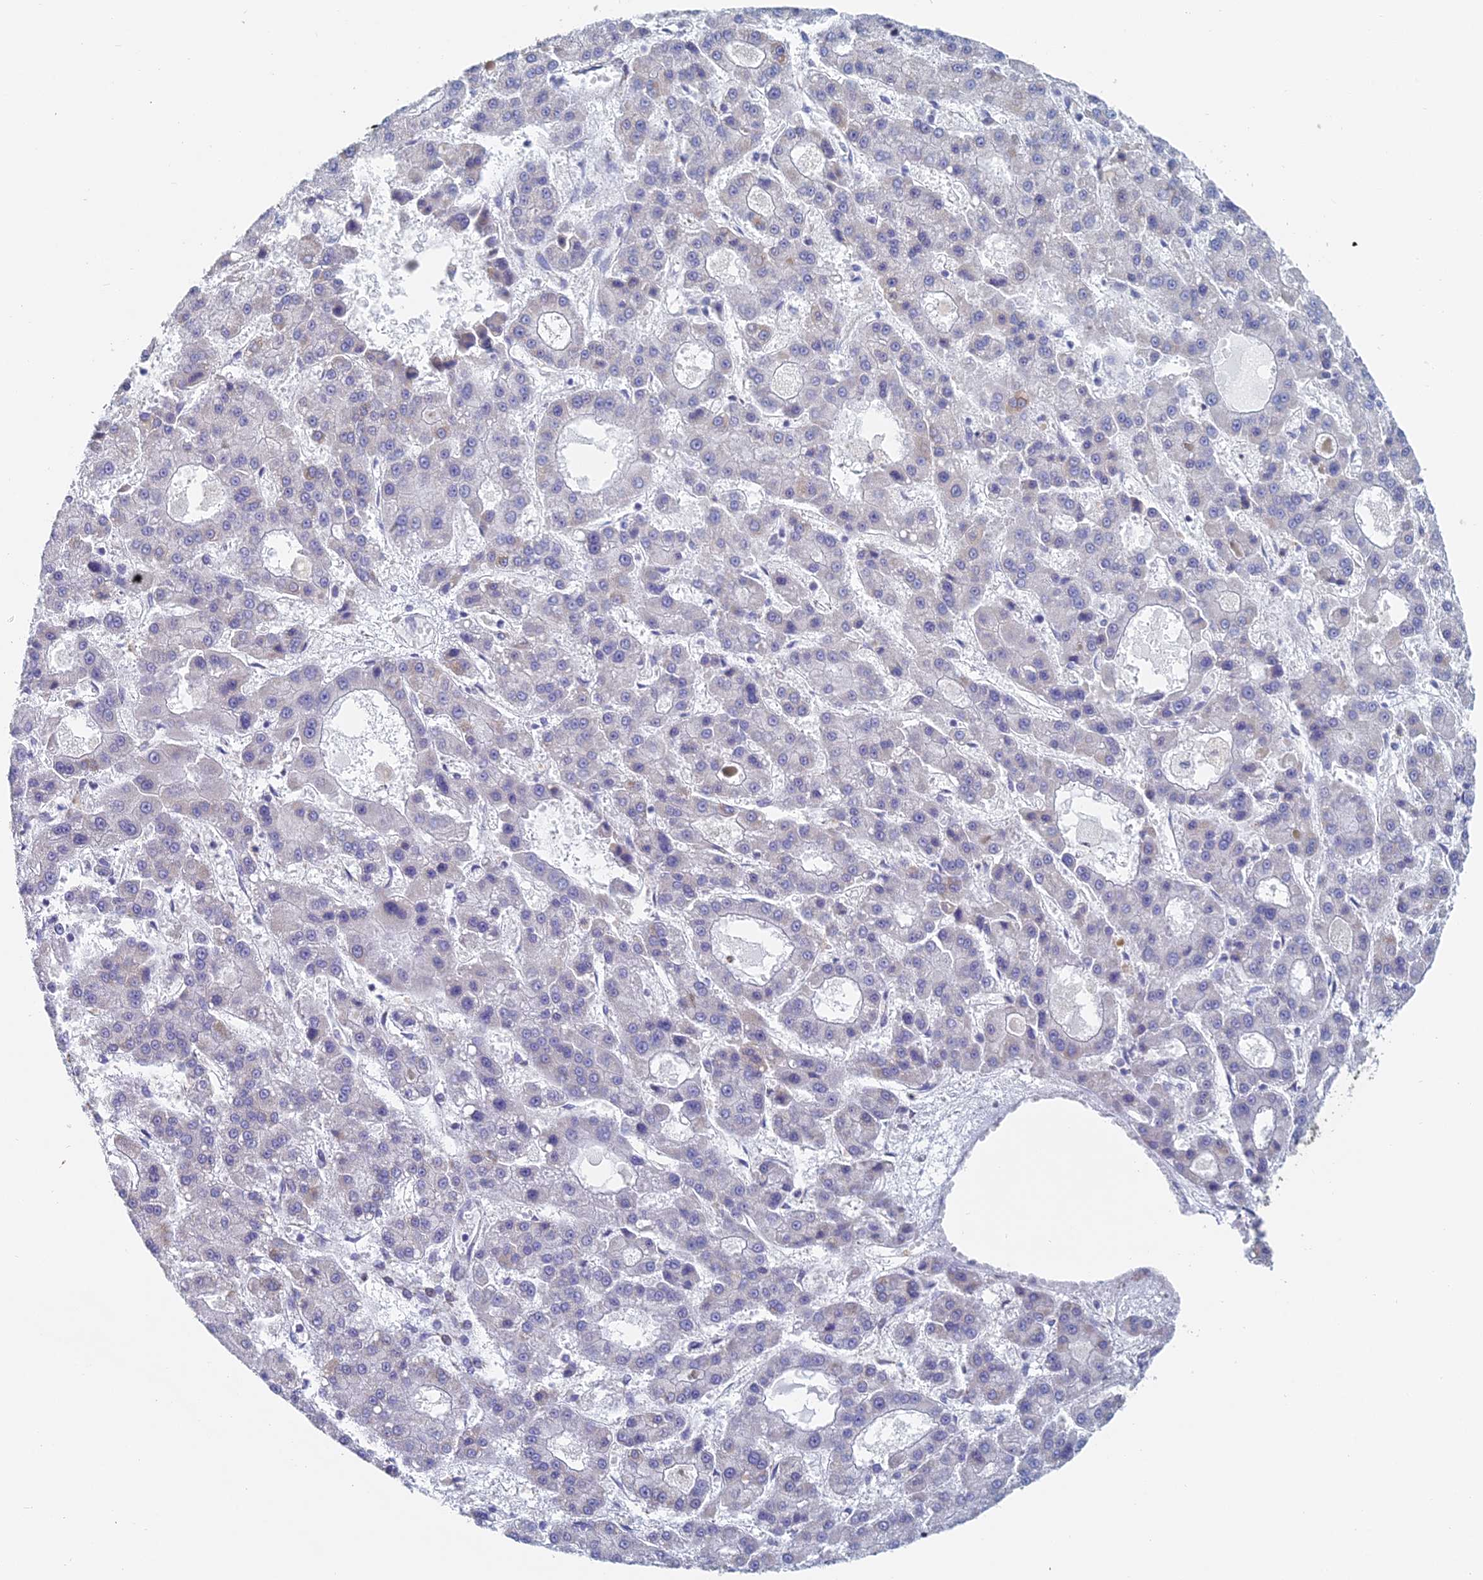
{"staining": {"intensity": "negative", "quantity": "none", "location": "none"}, "tissue": "liver cancer", "cell_type": "Tumor cells", "image_type": "cancer", "snomed": [{"axis": "morphology", "description": "Carcinoma, Hepatocellular, NOS"}, {"axis": "topography", "description": "Liver"}], "caption": "IHC image of liver hepatocellular carcinoma stained for a protein (brown), which reveals no expression in tumor cells.", "gene": "ACSM1", "patient": {"sex": "male", "age": 70}}